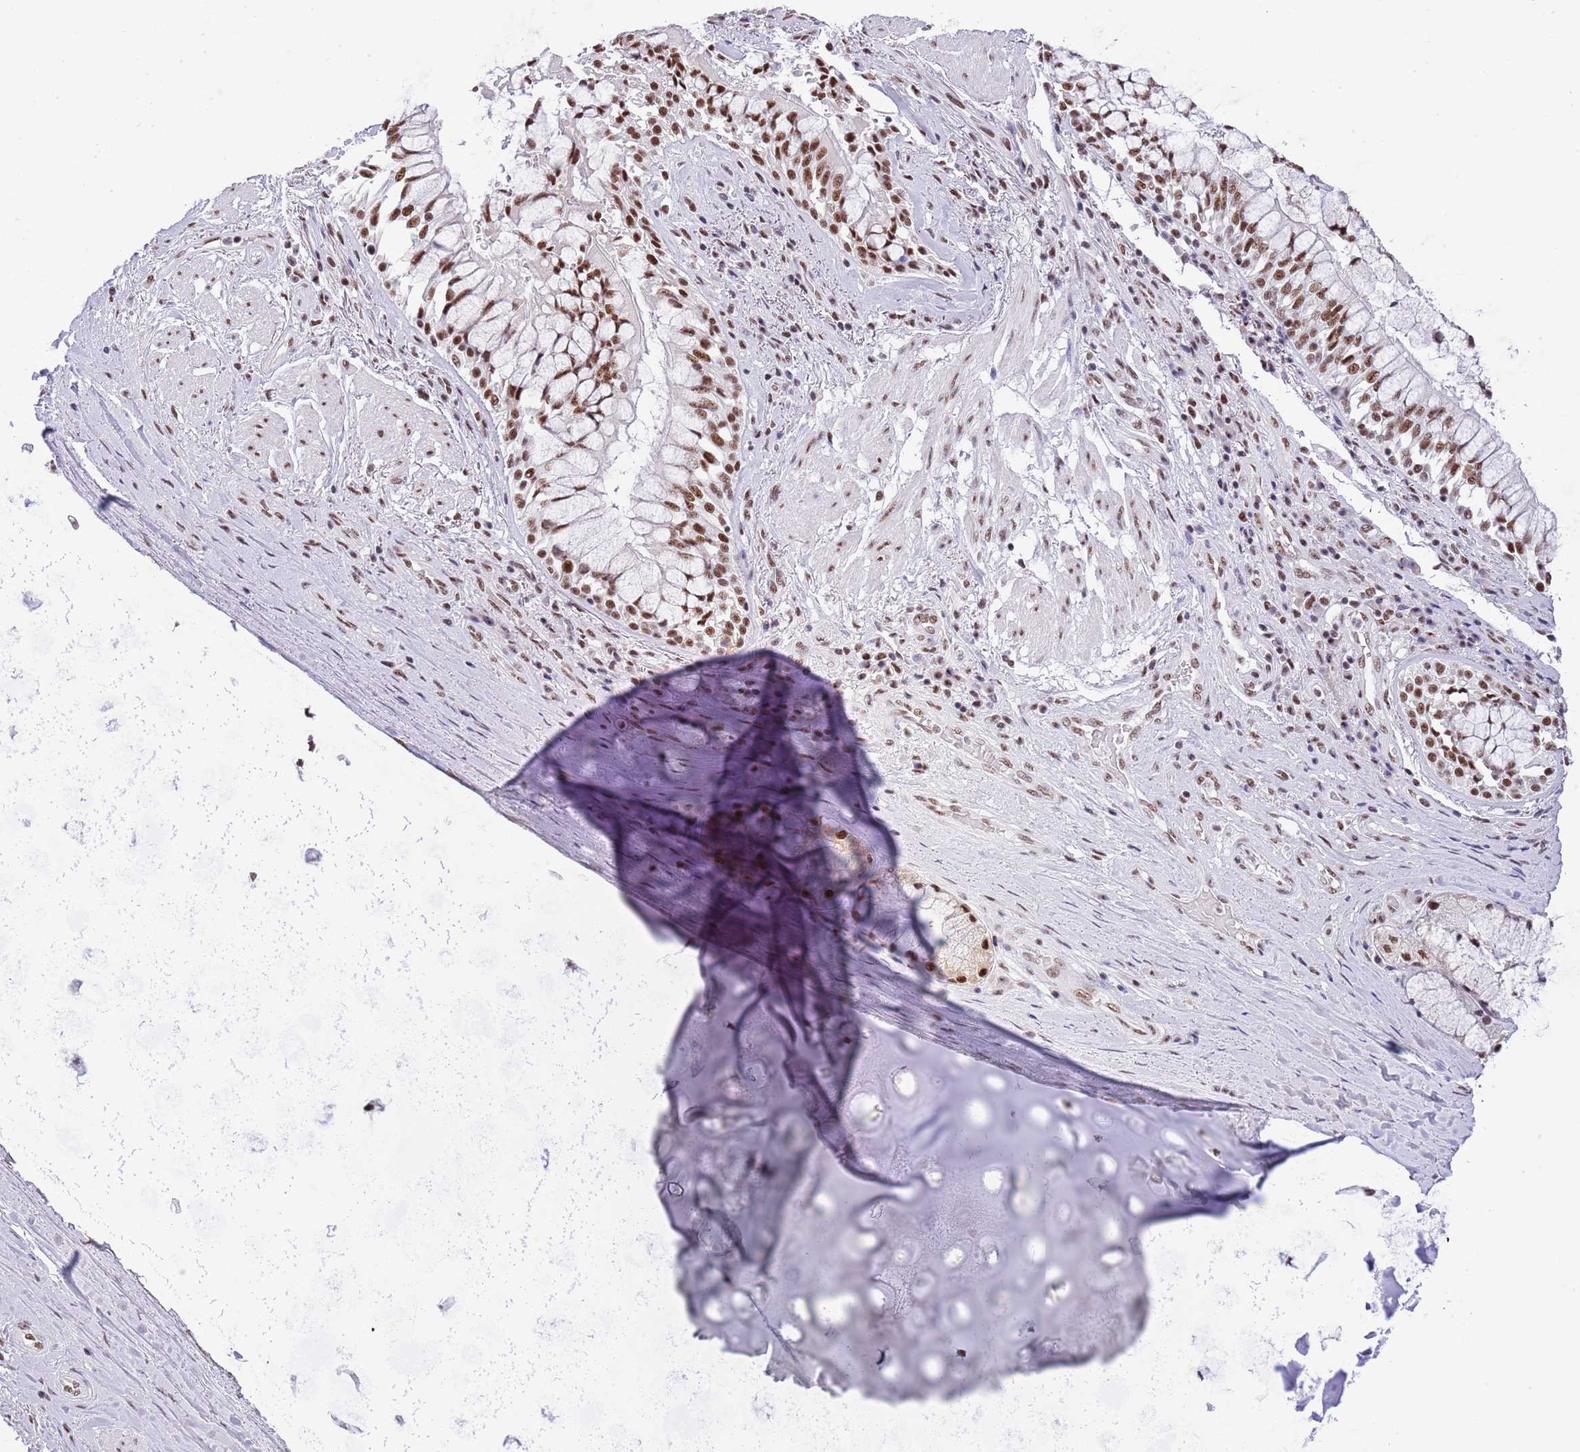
{"staining": {"intensity": "moderate", "quantity": "25%-75%", "location": "nuclear"}, "tissue": "adipose tissue", "cell_type": "Adipocytes", "image_type": "normal", "snomed": [{"axis": "morphology", "description": "Normal tissue, NOS"}, {"axis": "morphology", "description": "Squamous cell carcinoma, NOS"}, {"axis": "topography", "description": "Bronchus"}, {"axis": "topography", "description": "Lung"}], "caption": "High-power microscopy captured an IHC histopathology image of benign adipose tissue, revealing moderate nuclear expression in approximately 25%-75% of adipocytes.", "gene": "SF3A2", "patient": {"sex": "male", "age": 64}}